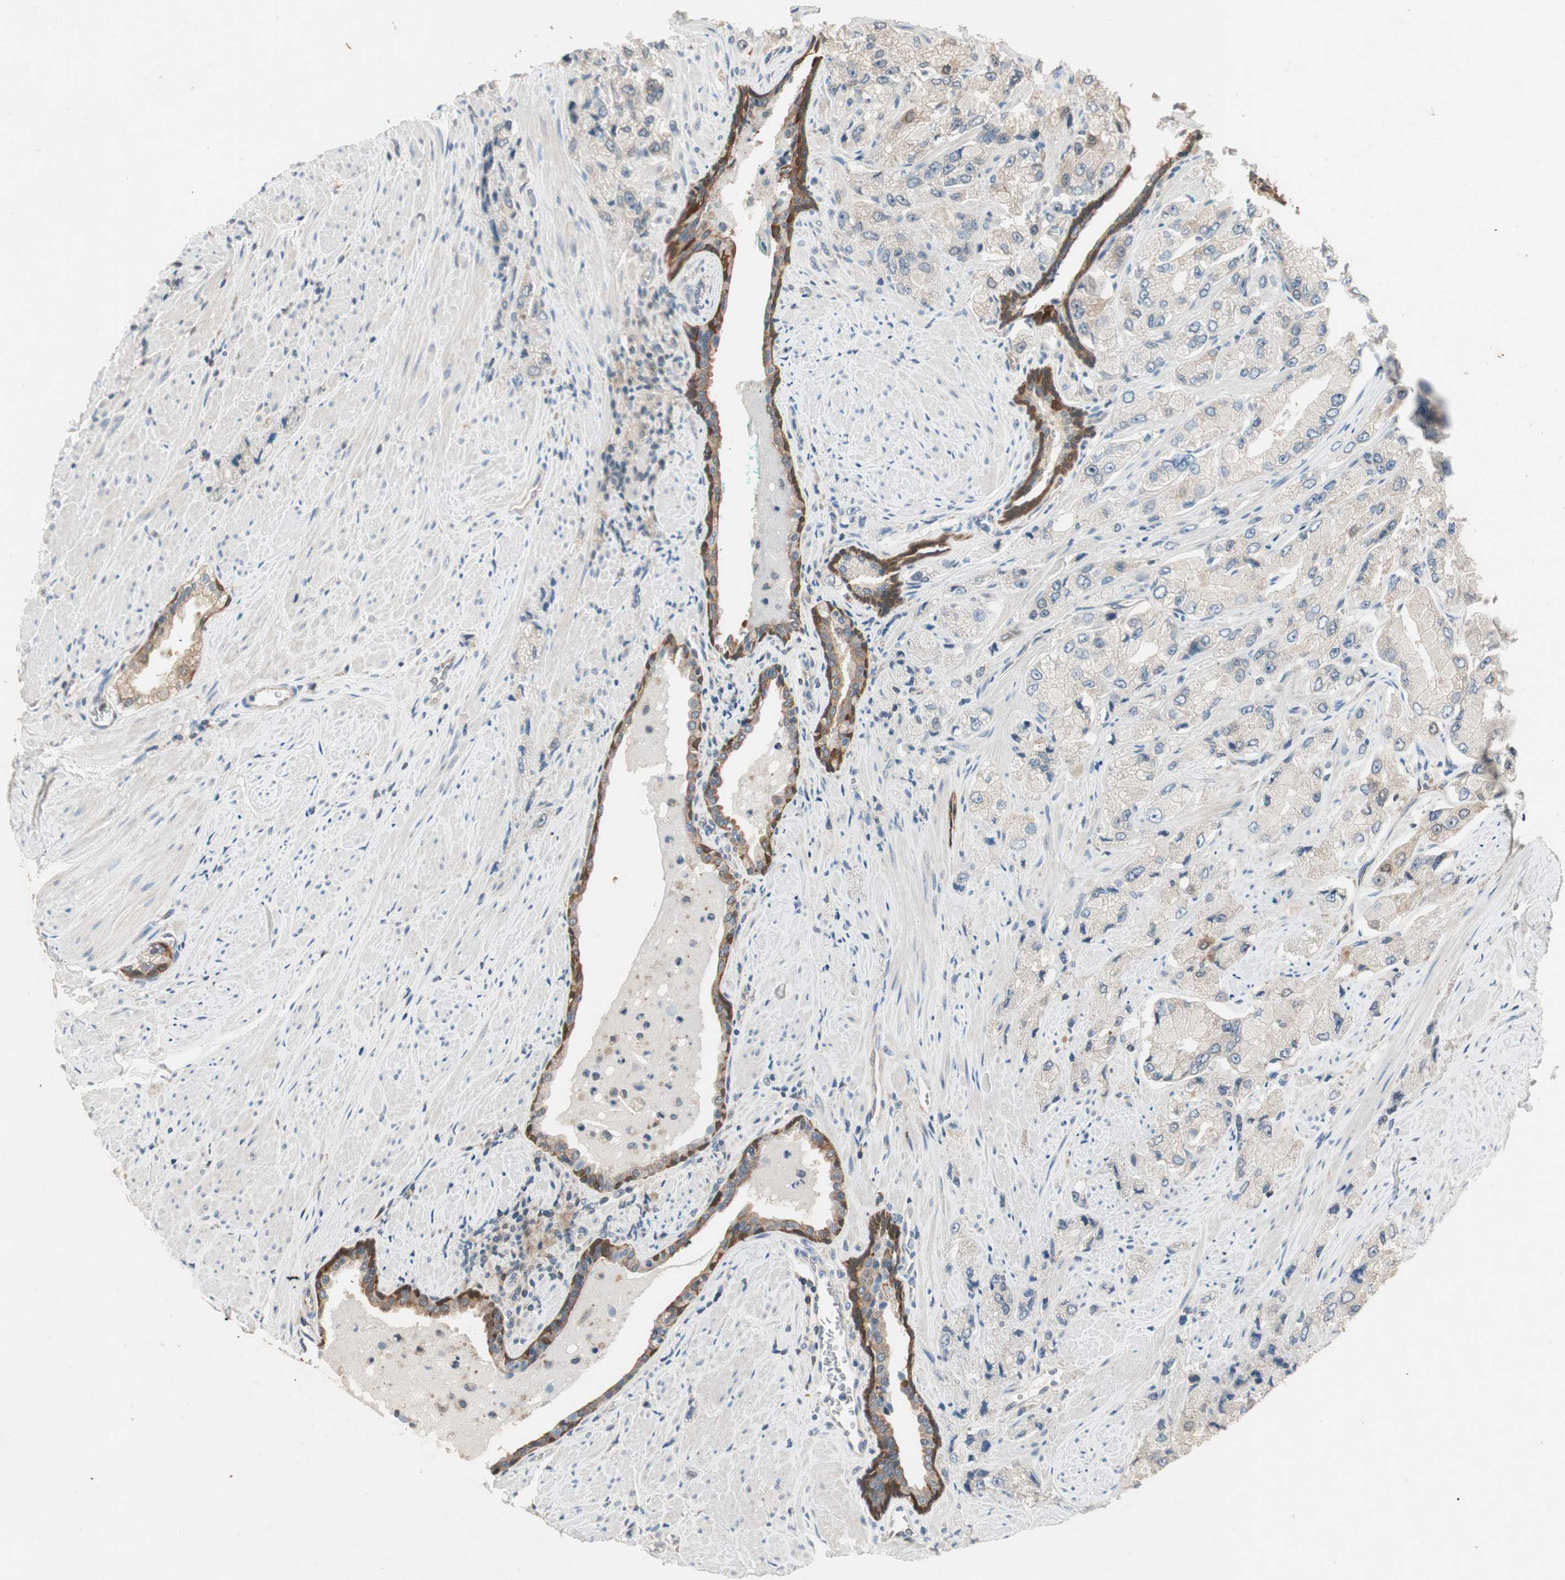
{"staining": {"intensity": "negative", "quantity": "none", "location": "none"}, "tissue": "prostate cancer", "cell_type": "Tumor cells", "image_type": "cancer", "snomed": [{"axis": "morphology", "description": "Adenocarcinoma, High grade"}, {"axis": "topography", "description": "Prostate"}], "caption": "Immunohistochemical staining of human prostate cancer (adenocarcinoma (high-grade)) reveals no significant expression in tumor cells.", "gene": "SERPINB5", "patient": {"sex": "male", "age": 58}}